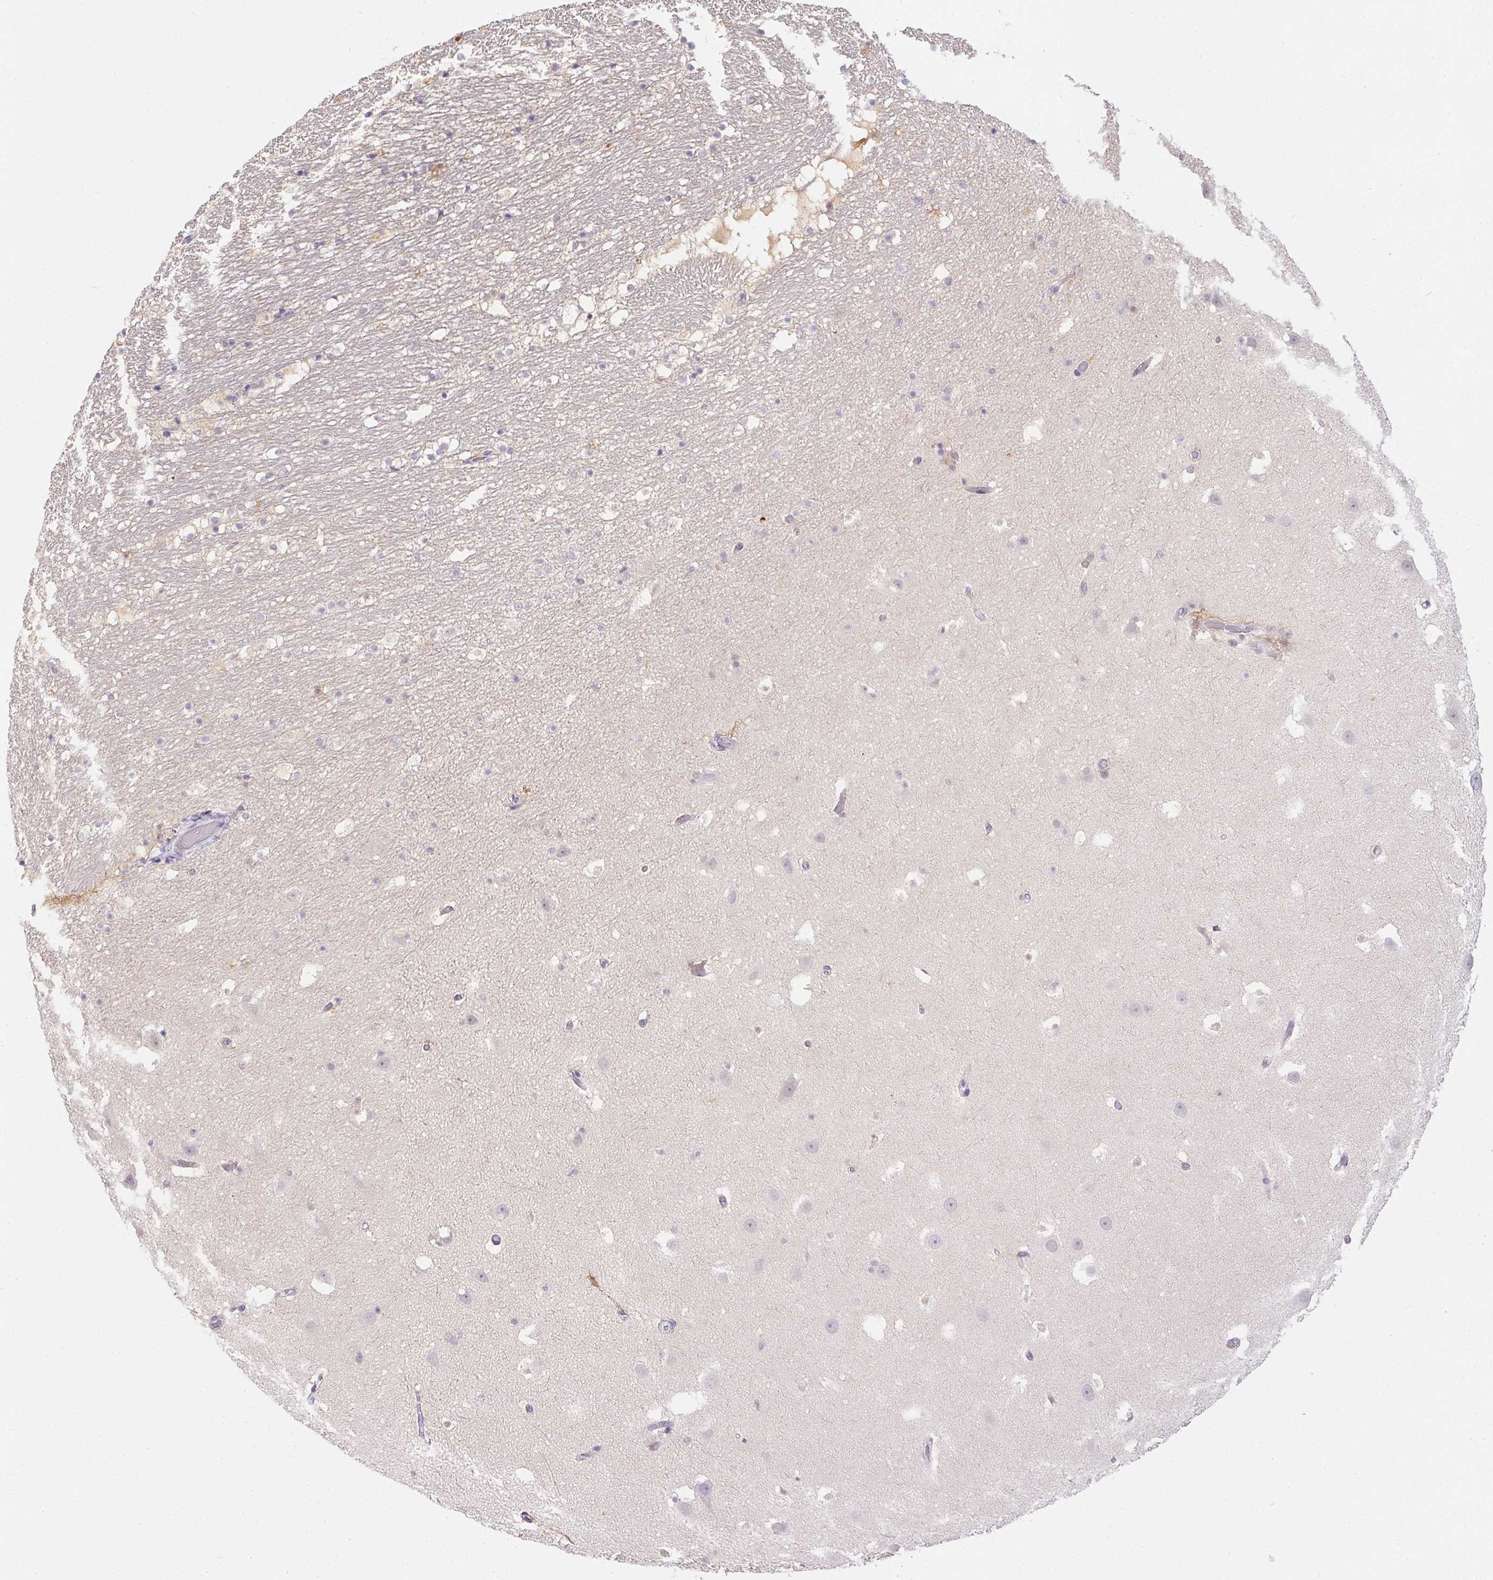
{"staining": {"intensity": "negative", "quantity": "none", "location": "none"}, "tissue": "hippocampus", "cell_type": "Glial cells", "image_type": "normal", "snomed": [{"axis": "morphology", "description": "Normal tissue, NOS"}, {"axis": "topography", "description": "Hippocampus"}], "caption": "A micrograph of human hippocampus is negative for staining in glial cells. (DAB (3,3'-diaminobenzidine) IHC with hematoxylin counter stain).", "gene": "DNAJC5G", "patient": {"sex": "male", "age": 26}}